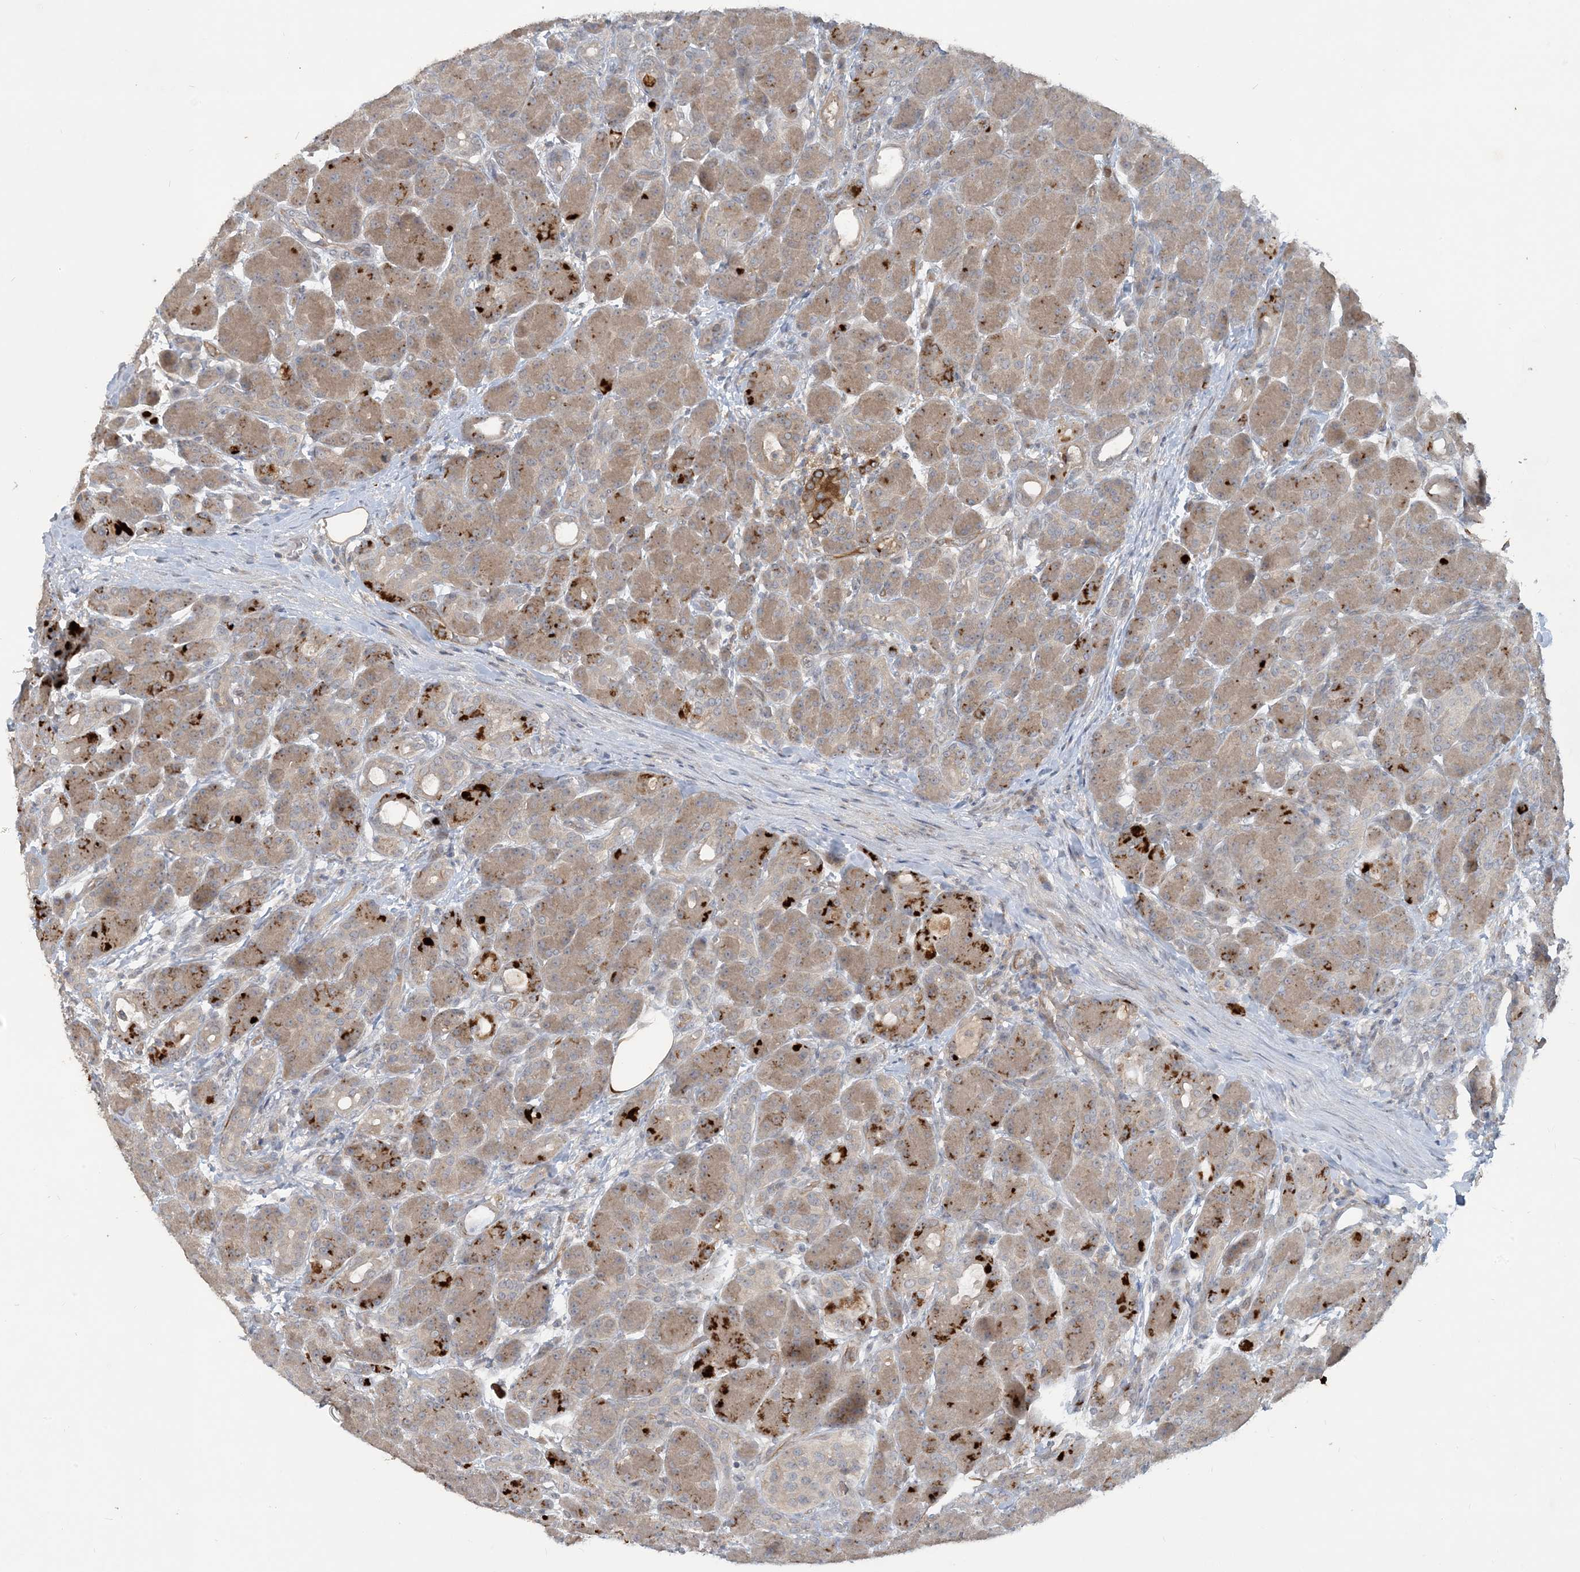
{"staining": {"intensity": "moderate", "quantity": ">75%", "location": "cytoplasmic/membranous"}, "tissue": "pancreas", "cell_type": "Exocrine glandular cells", "image_type": "normal", "snomed": [{"axis": "morphology", "description": "Normal tissue, NOS"}, {"axis": "topography", "description": "Pancreas"}], "caption": "Protein analysis of benign pancreas exhibits moderate cytoplasmic/membranous positivity in about >75% of exocrine glandular cells. (IHC, brightfield microscopy, high magnification).", "gene": "CDS1", "patient": {"sex": "male", "age": 63}}